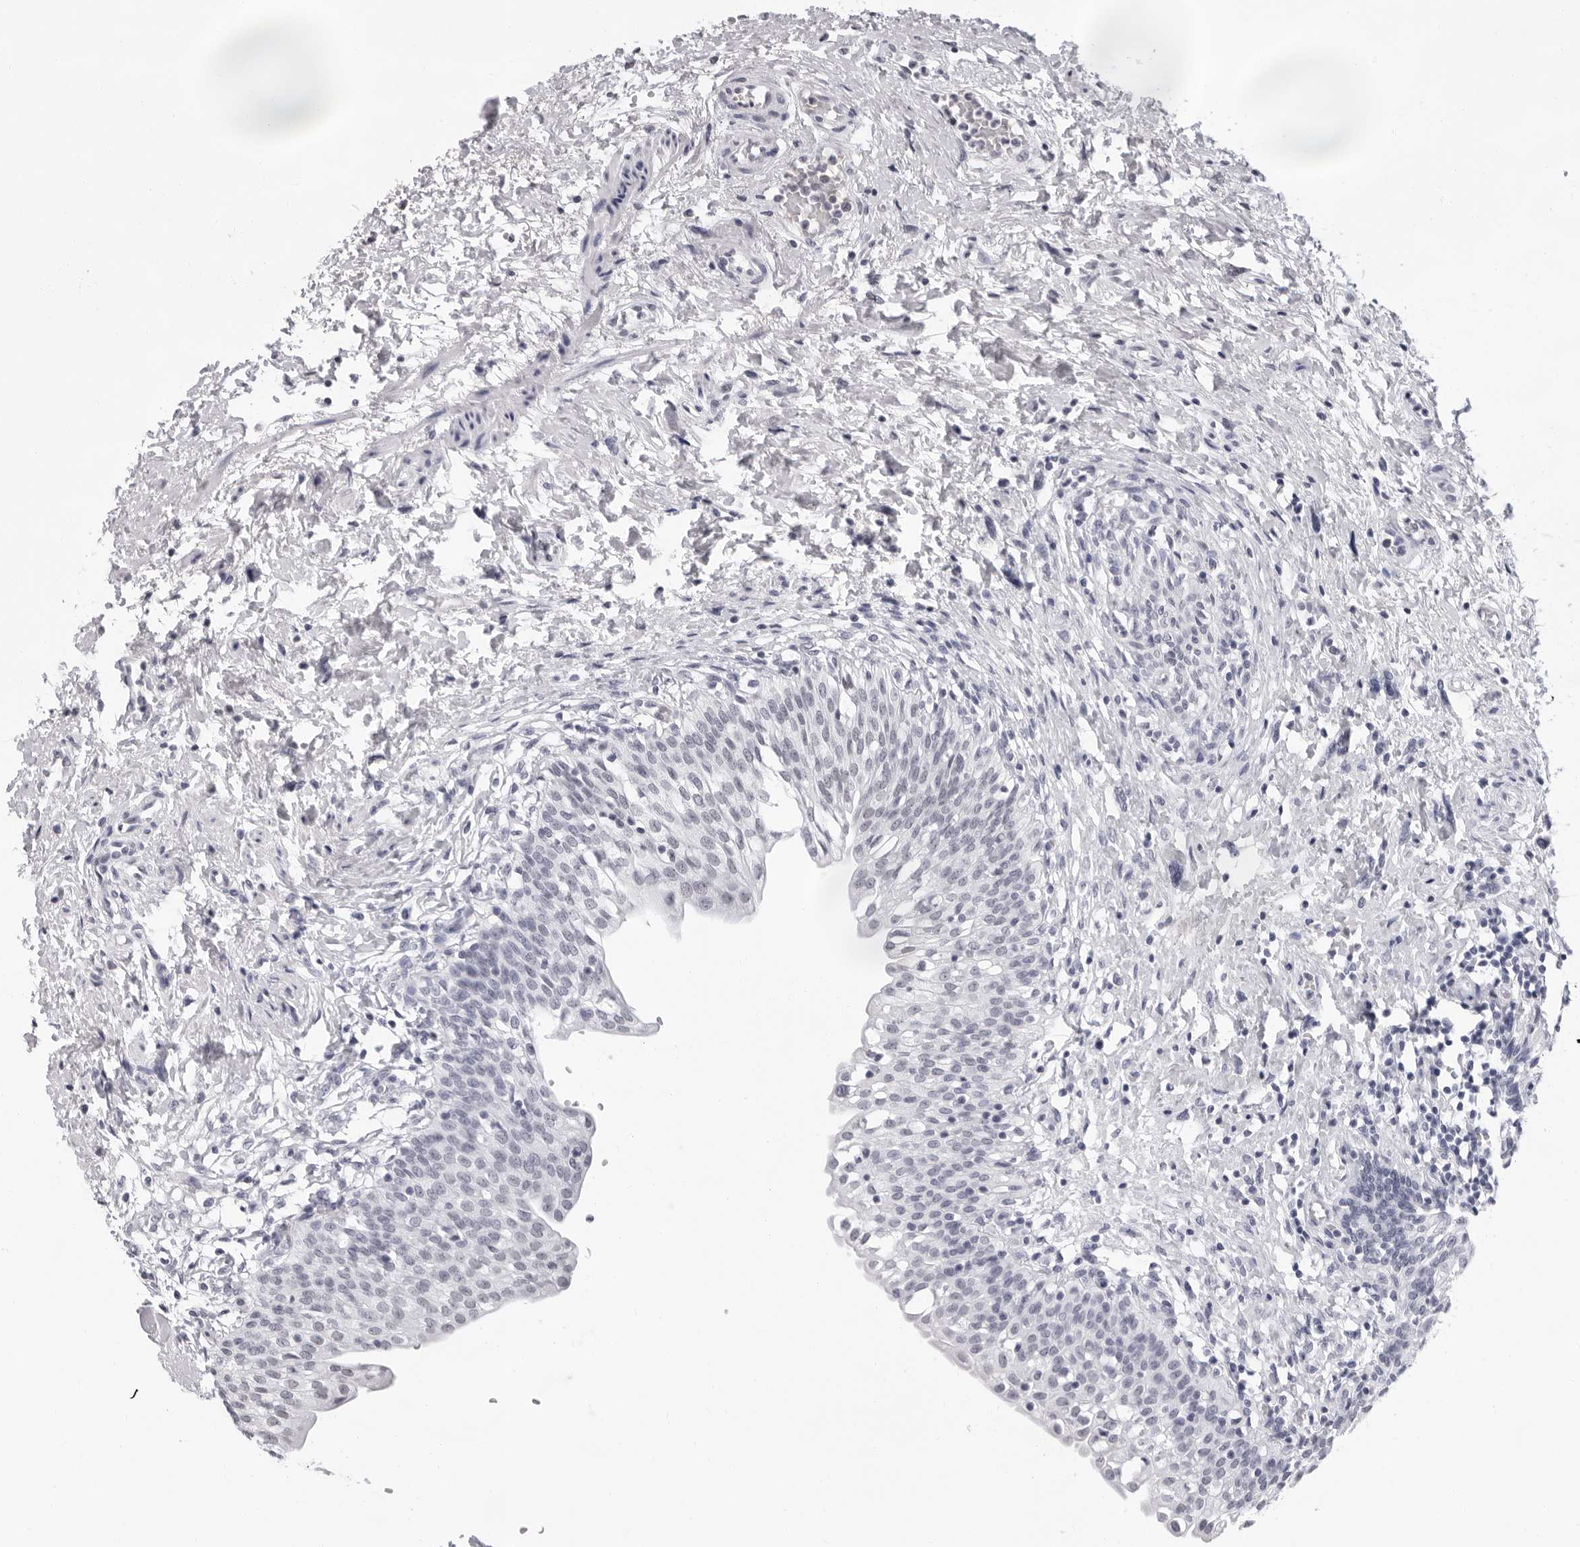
{"staining": {"intensity": "negative", "quantity": "none", "location": "none"}, "tissue": "urinary bladder", "cell_type": "Urothelial cells", "image_type": "normal", "snomed": [{"axis": "morphology", "description": "Normal tissue, NOS"}, {"axis": "topography", "description": "Urinary bladder"}], "caption": "This is an immunohistochemistry (IHC) histopathology image of normal human urinary bladder. There is no expression in urothelial cells.", "gene": "USP1", "patient": {"sex": "male", "age": 55}}